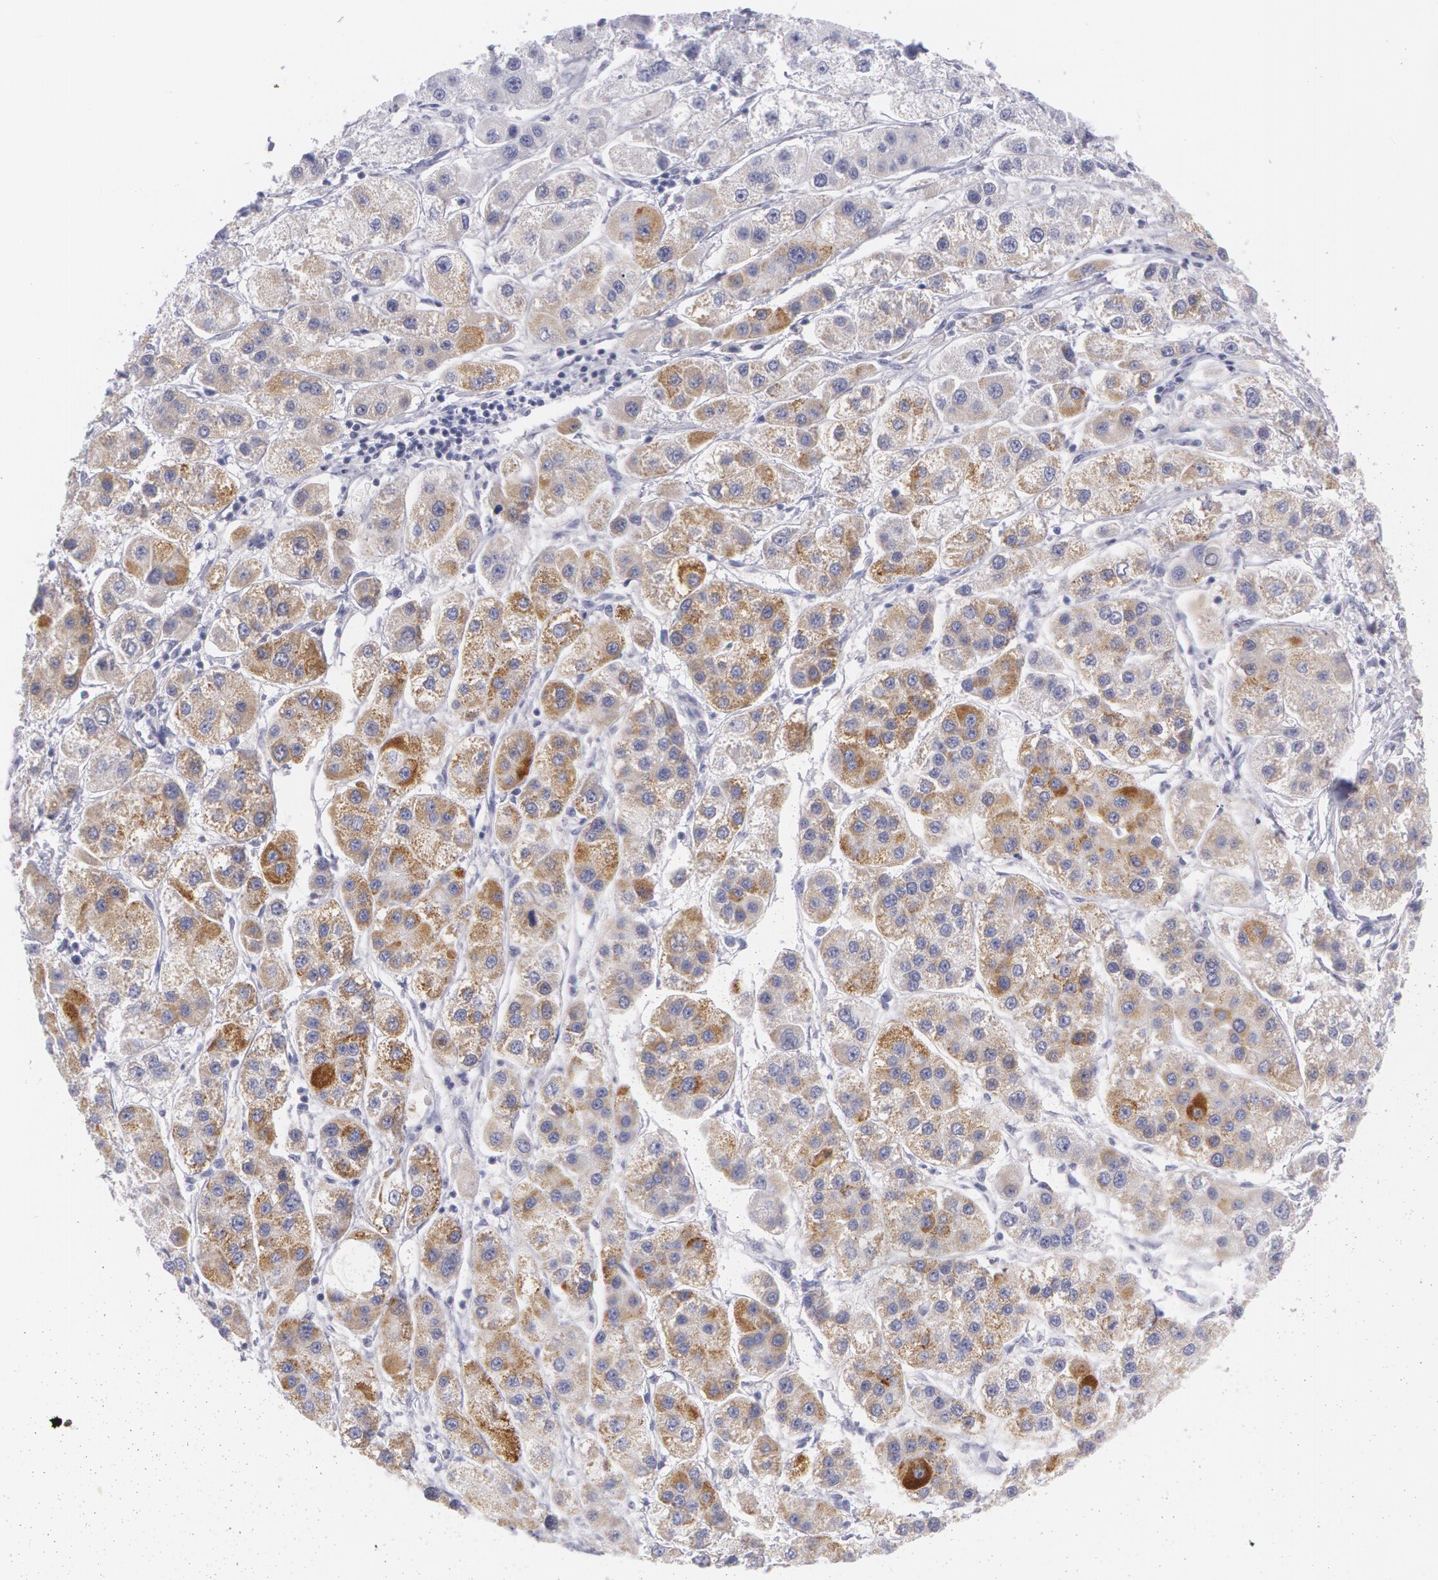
{"staining": {"intensity": "moderate", "quantity": "25%-75%", "location": "cytoplasmic/membranous"}, "tissue": "liver cancer", "cell_type": "Tumor cells", "image_type": "cancer", "snomed": [{"axis": "morphology", "description": "Carcinoma, Hepatocellular, NOS"}, {"axis": "topography", "description": "Liver"}], "caption": "A medium amount of moderate cytoplasmic/membranous expression is appreciated in about 25%-75% of tumor cells in liver cancer (hepatocellular carcinoma) tissue.", "gene": "AMACR", "patient": {"sex": "female", "age": 85}}